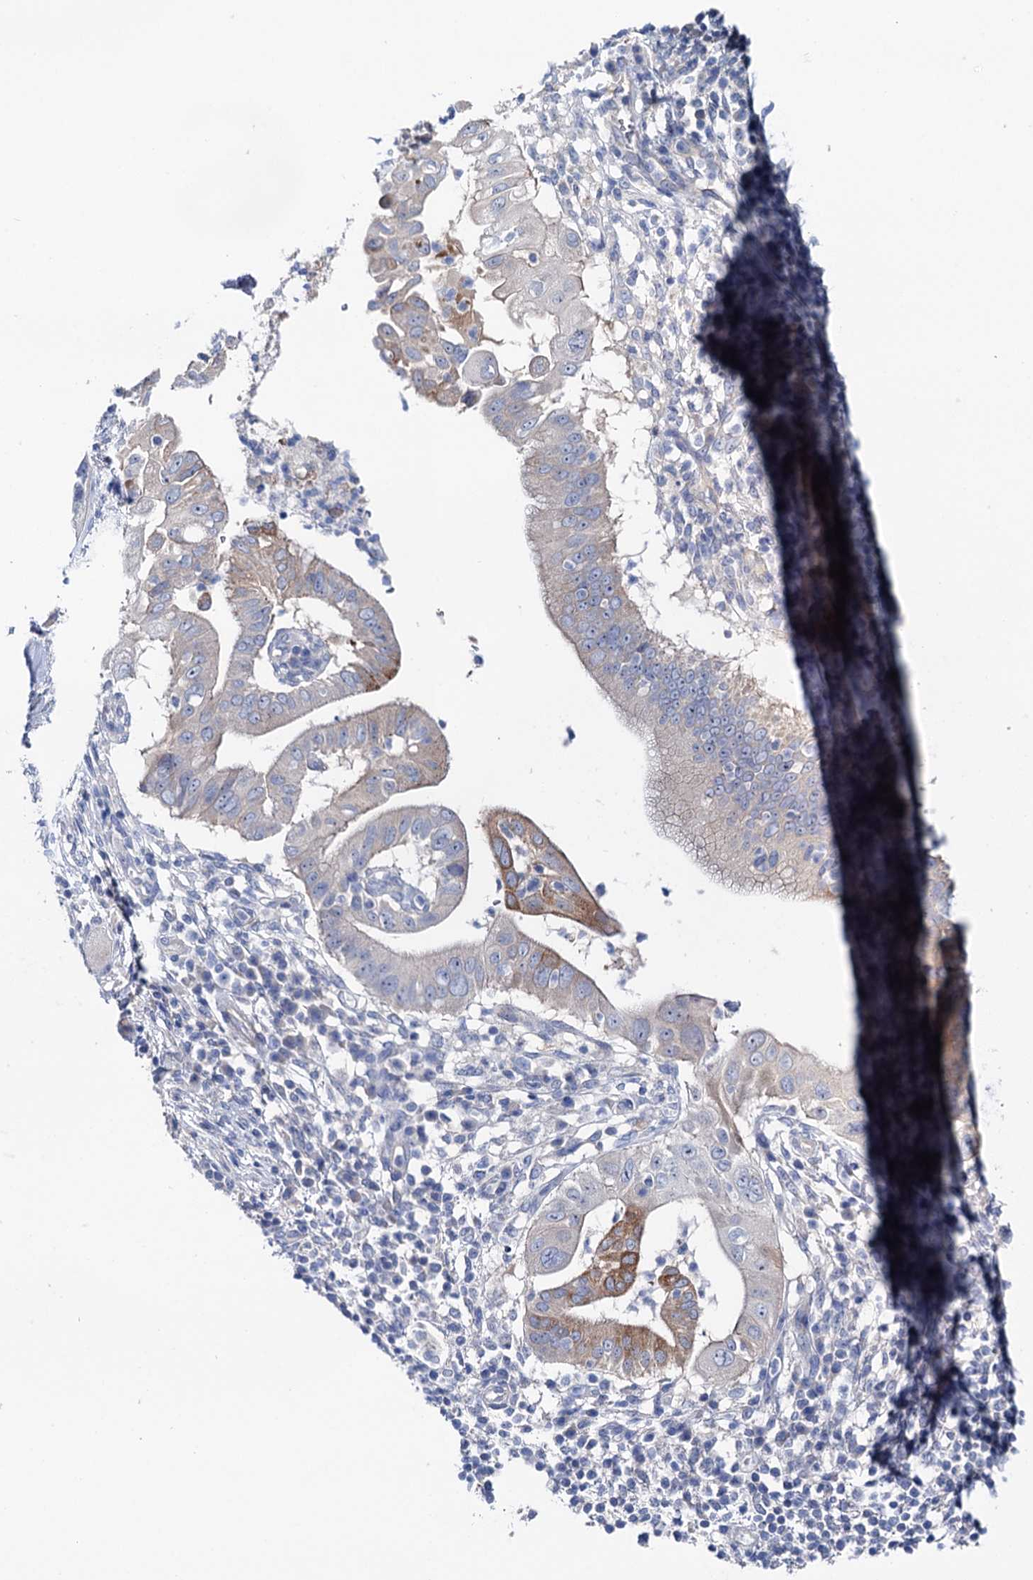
{"staining": {"intensity": "moderate", "quantity": "<25%", "location": "cytoplasmic/membranous"}, "tissue": "pancreatic cancer", "cell_type": "Tumor cells", "image_type": "cancer", "snomed": [{"axis": "morphology", "description": "Adenocarcinoma, NOS"}, {"axis": "topography", "description": "Pancreas"}], "caption": "Approximately <25% of tumor cells in adenocarcinoma (pancreatic) exhibit moderate cytoplasmic/membranous protein expression as visualized by brown immunohistochemical staining.", "gene": "SHROOM1", "patient": {"sex": "male", "age": 68}}